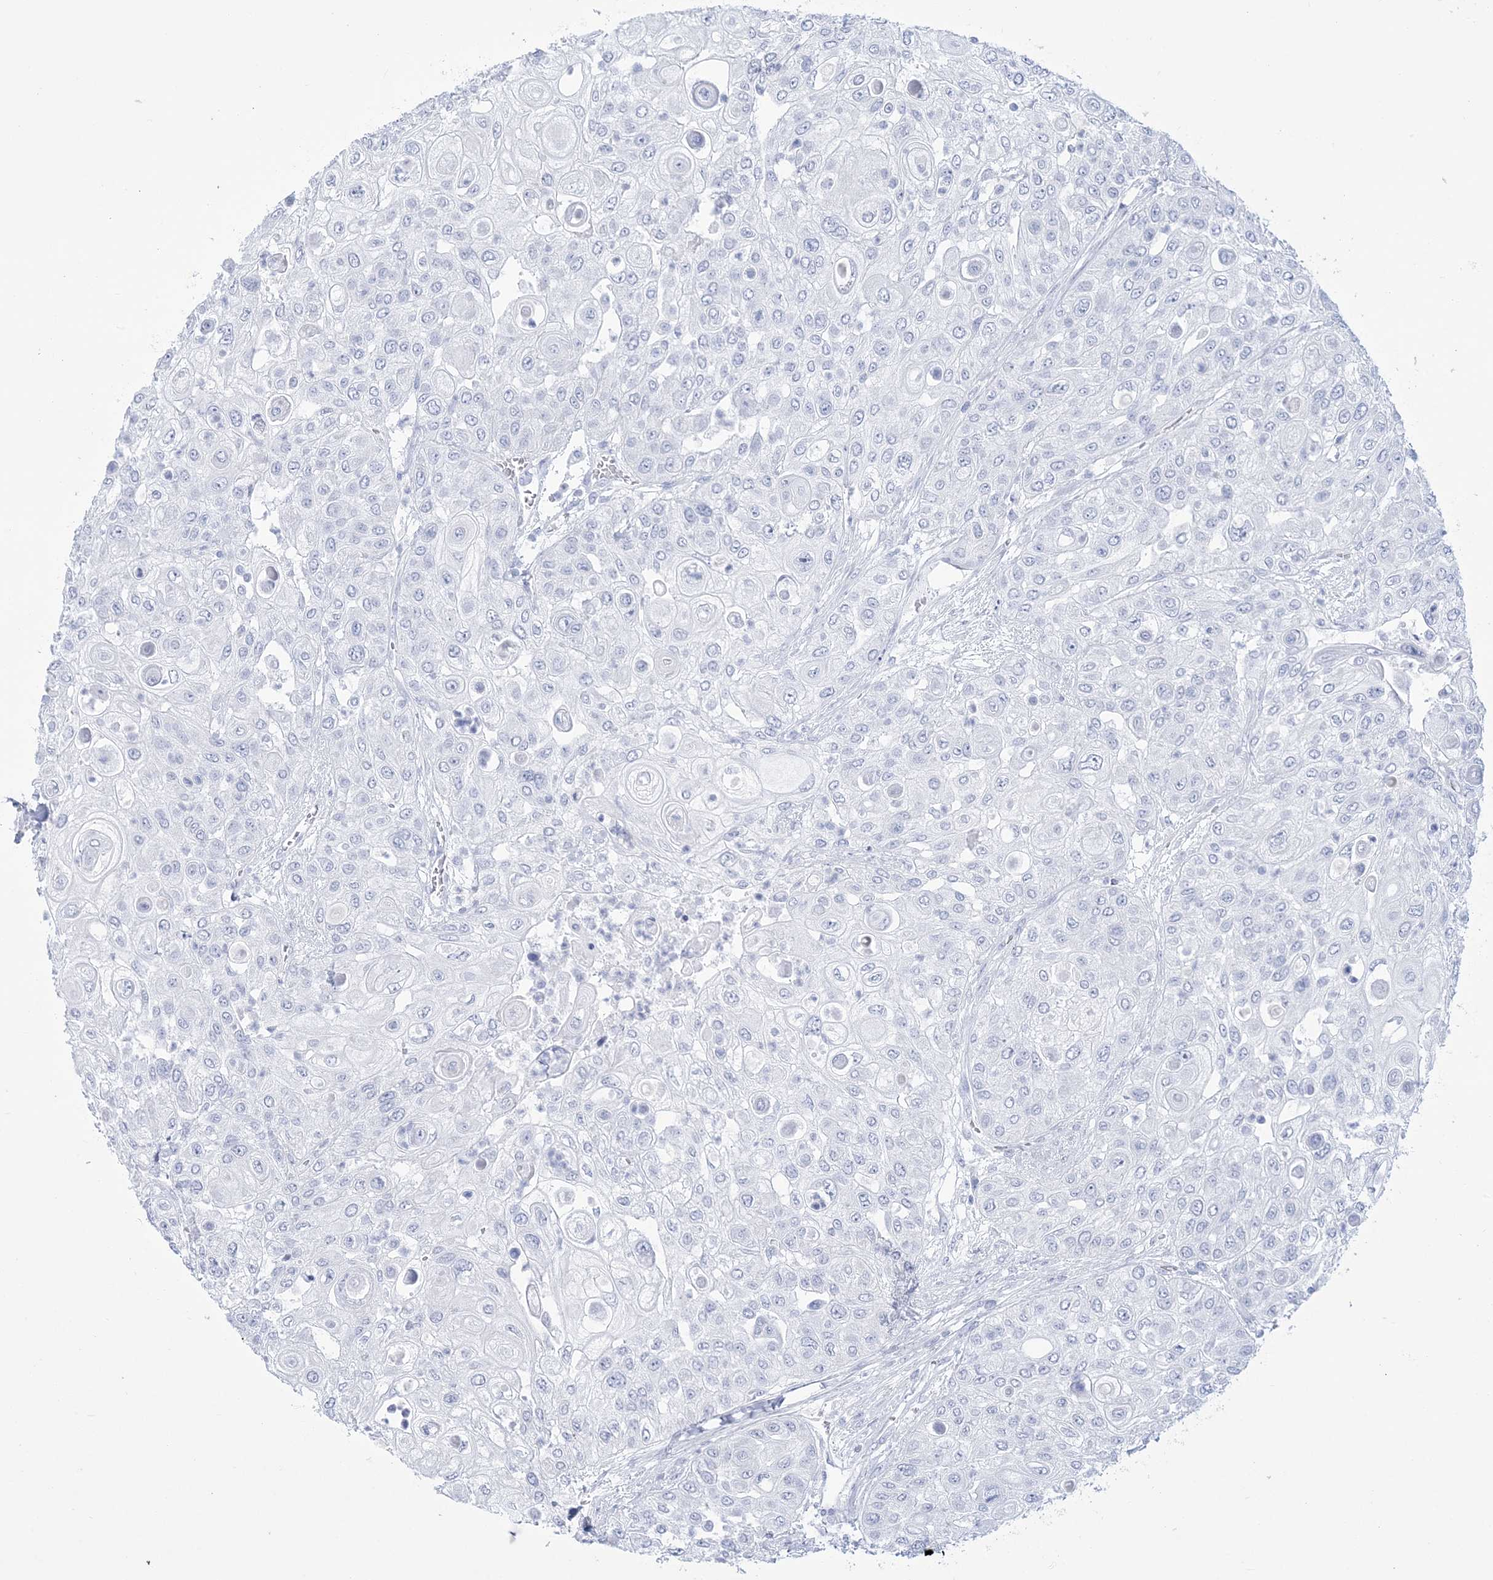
{"staining": {"intensity": "negative", "quantity": "none", "location": "none"}, "tissue": "urothelial cancer", "cell_type": "Tumor cells", "image_type": "cancer", "snomed": [{"axis": "morphology", "description": "Urothelial carcinoma, High grade"}, {"axis": "topography", "description": "Urinary bladder"}], "caption": "Urothelial cancer stained for a protein using immunohistochemistry exhibits no positivity tumor cells.", "gene": "RBP2", "patient": {"sex": "female", "age": 79}}